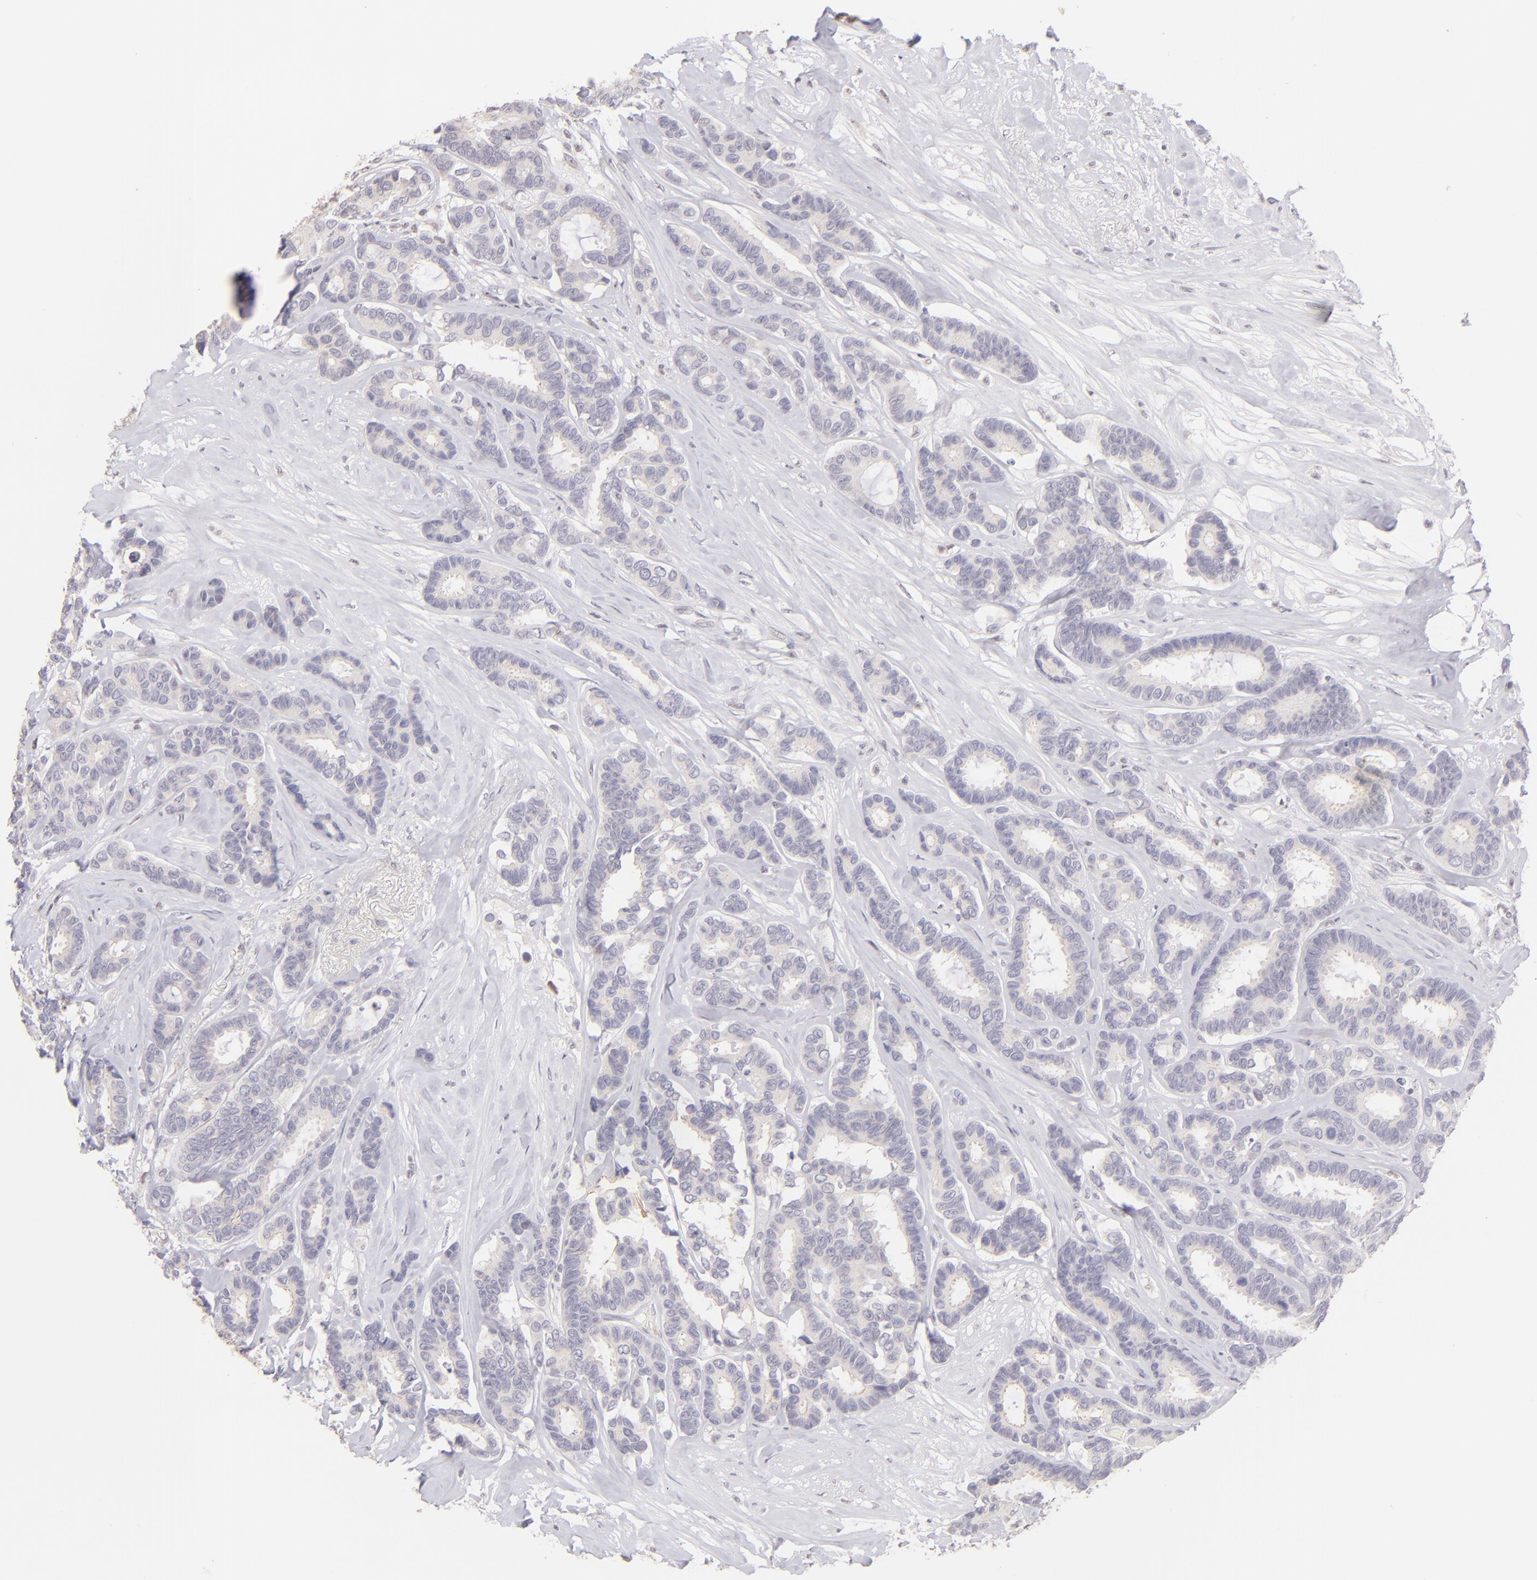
{"staining": {"intensity": "negative", "quantity": "none", "location": "none"}, "tissue": "breast cancer", "cell_type": "Tumor cells", "image_type": "cancer", "snomed": [{"axis": "morphology", "description": "Duct carcinoma"}, {"axis": "topography", "description": "Breast"}], "caption": "IHC image of neoplastic tissue: invasive ductal carcinoma (breast) stained with DAB (3,3'-diaminobenzidine) demonstrates no significant protein positivity in tumor cells.", "gene": "MAGEA1", "patient": {"sex": "female", "age": 87}}